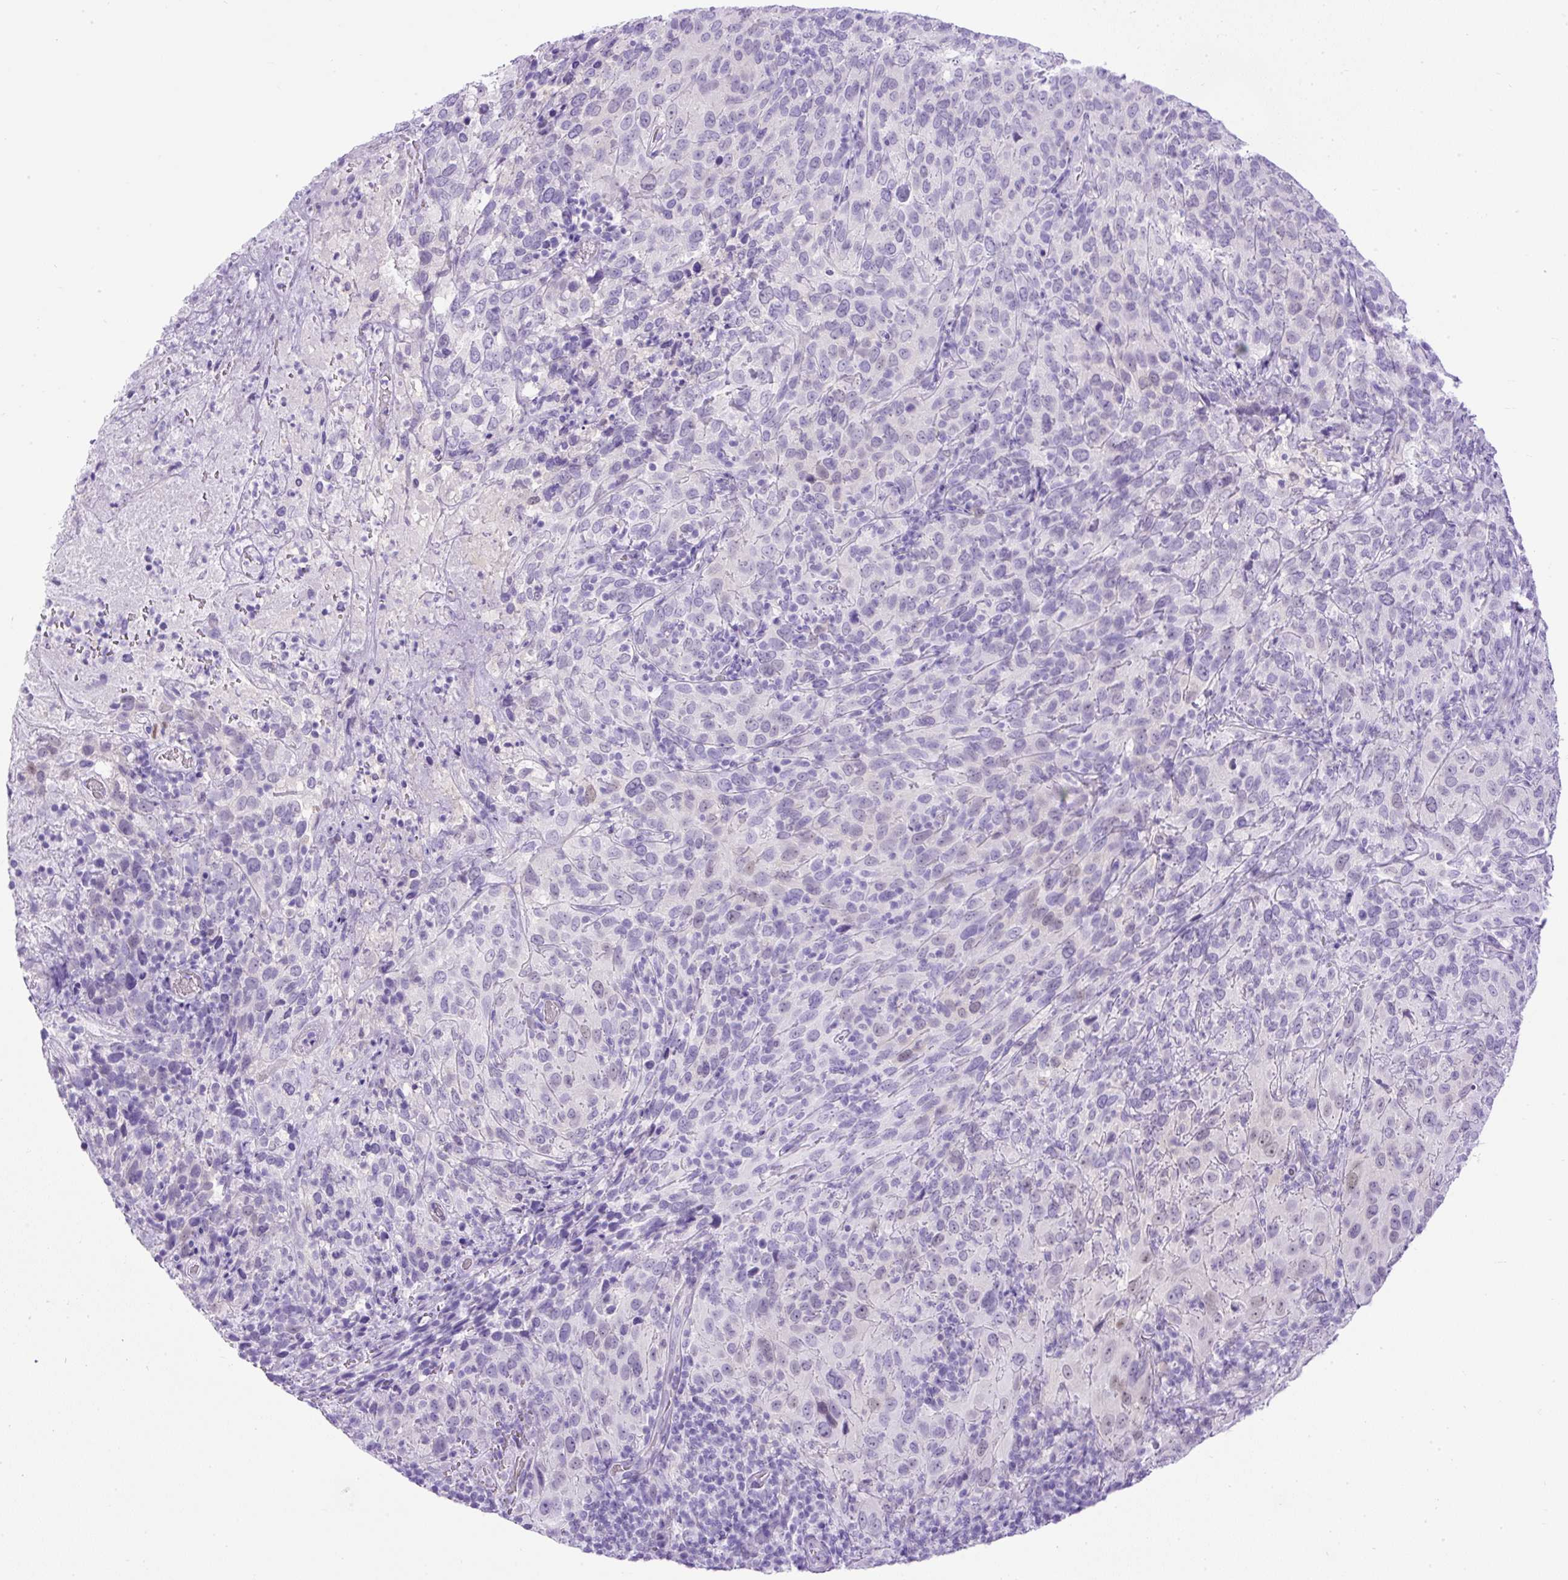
{"staining": {"intensity": "negative", "quantity": "none", "location": "none"}, "tissue": "cervical cancer", "cell_type": "Tumor cells", "image_type": "cancer", "snomed": [{"axis": "morphology", "description": "Squamous cell carcinoma, NOS"}, {"axis": "topography", "description": "Cervix"}], "caption": "The image demonstrates no staining of tumor cells in cervical squamous cell carcinoma.", "gene": "UPP1", "patient": {"sex": "female", "age": 51}}